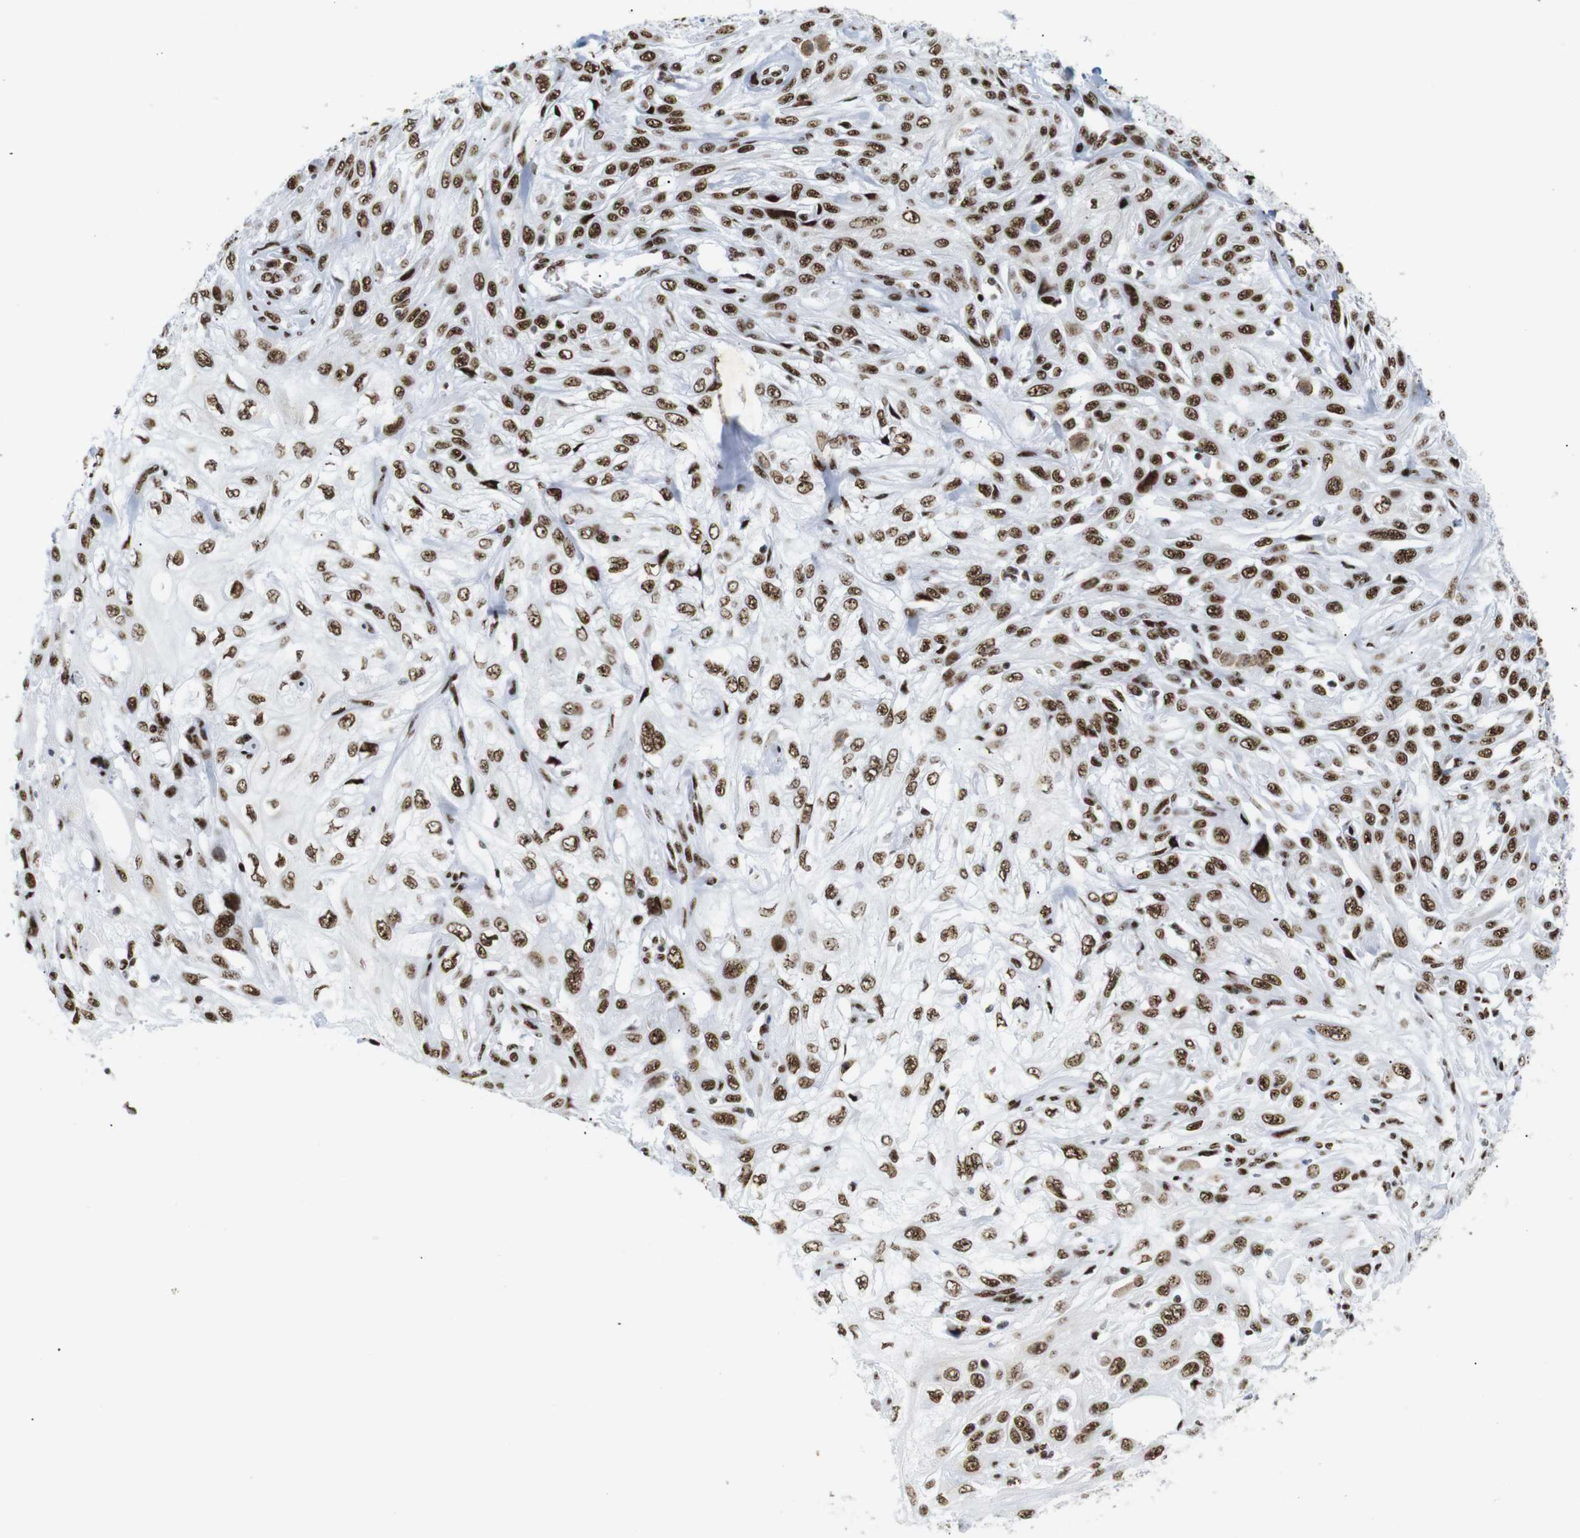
{"staining": {"intensity": "strong", "quantity": ">75%", "location": "nuclear"}, "tissue": "skin cancer", "cell_type": "Tumor cells", "image_type": "cancer", "snomed": [{"axis": "morphology", "description": "Squamous cell carcinoma, NOS"}, {"axis": "topography", "description": "Skin"}], "caption": "Protein analysis of skin cancer tissue demonstrates strong nuclear expression in approximately >75% of tumor cells.", "gene": "TRA2B", "patient": {"sex": "male", "age": 75}}